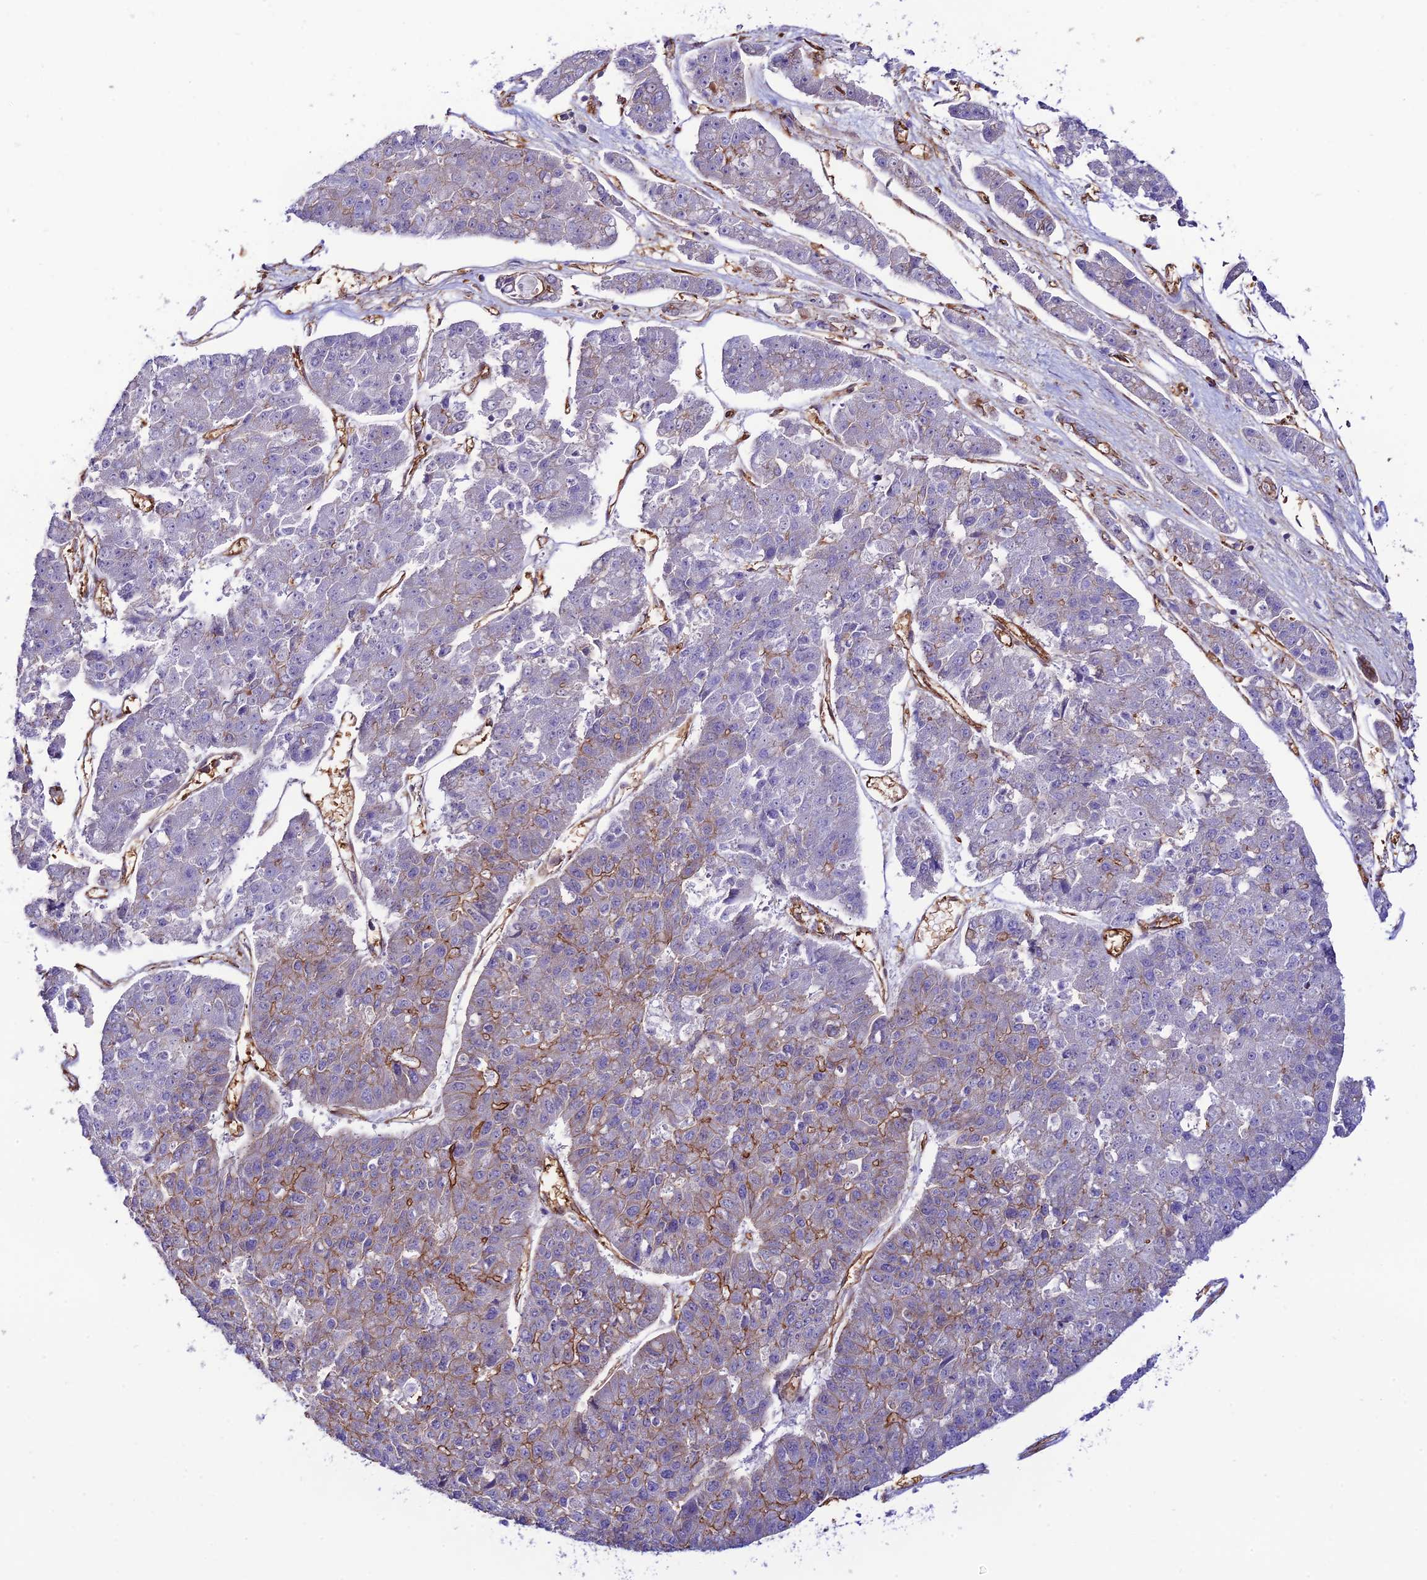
{"staining": {"intensity": "moderate", "quantity": "<25%", "location": "cytoplasmic/membranous"}, "tissue": "pancreatic cancer", "cell_type": "Tumor cells", "image_type": "cancer", "snomed": [{"axis": "morphology", "description": "Adenocarcinoma, NOS"}, {"axis": "topography", "description": "Pancreas"}], "caption": "Pancreatic cancer stained with DAB (3,3'-diaminobenzidine) immunohistochemistry demonstrates low levels of moderate cytoplasmic/membranous expression in about <25% of tumor cells. Immunohistochemistry stains the protein in brown and the nuclei are stained blue.", "gene": "YPEL5", "patient": {"sex": "male", "age": 50}}